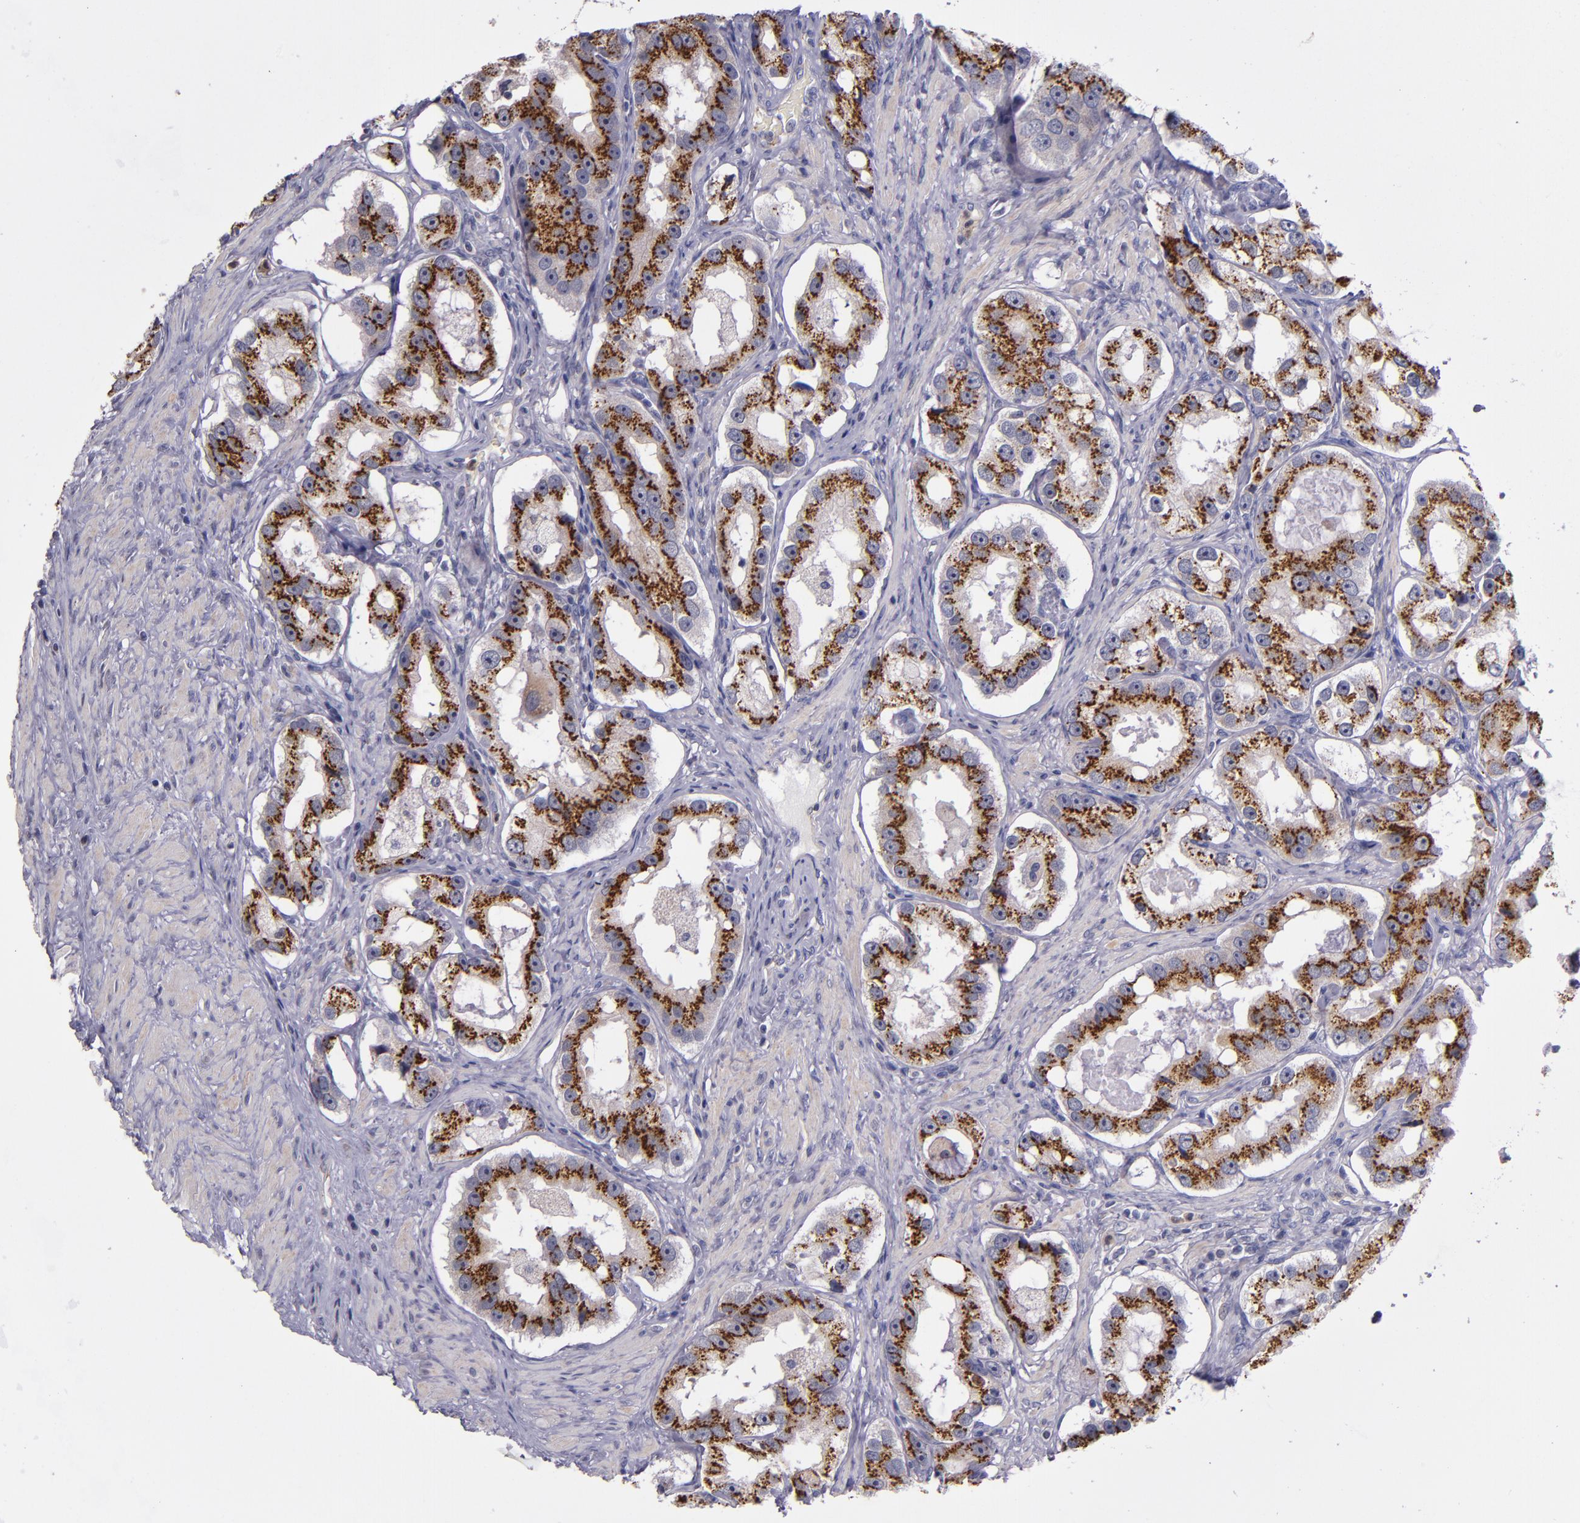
{"staining": {"intensity": "strong", "quantity": ">75%", "location": "cytoplasmic/membranous"}, "tissue": "prostate cancer", "cell_type": "Tumor cells", "image_type": "cancer", "snomed": [{"axis": "morphology", "description": "Adenocarcinoma, High grade"}, {"axis": "topography", "description": "Prostate"}], "caption": "A high-resolution micrograph shows immunohistochemistry (IHC) staining of prostate adenocarcinoma (high-grade), which reveals strong cytoplasmic/membranous expression in approximately >75% of tumor cells.", "gene": "RAB41", "patient": {"sex": "male", "age": 63}}